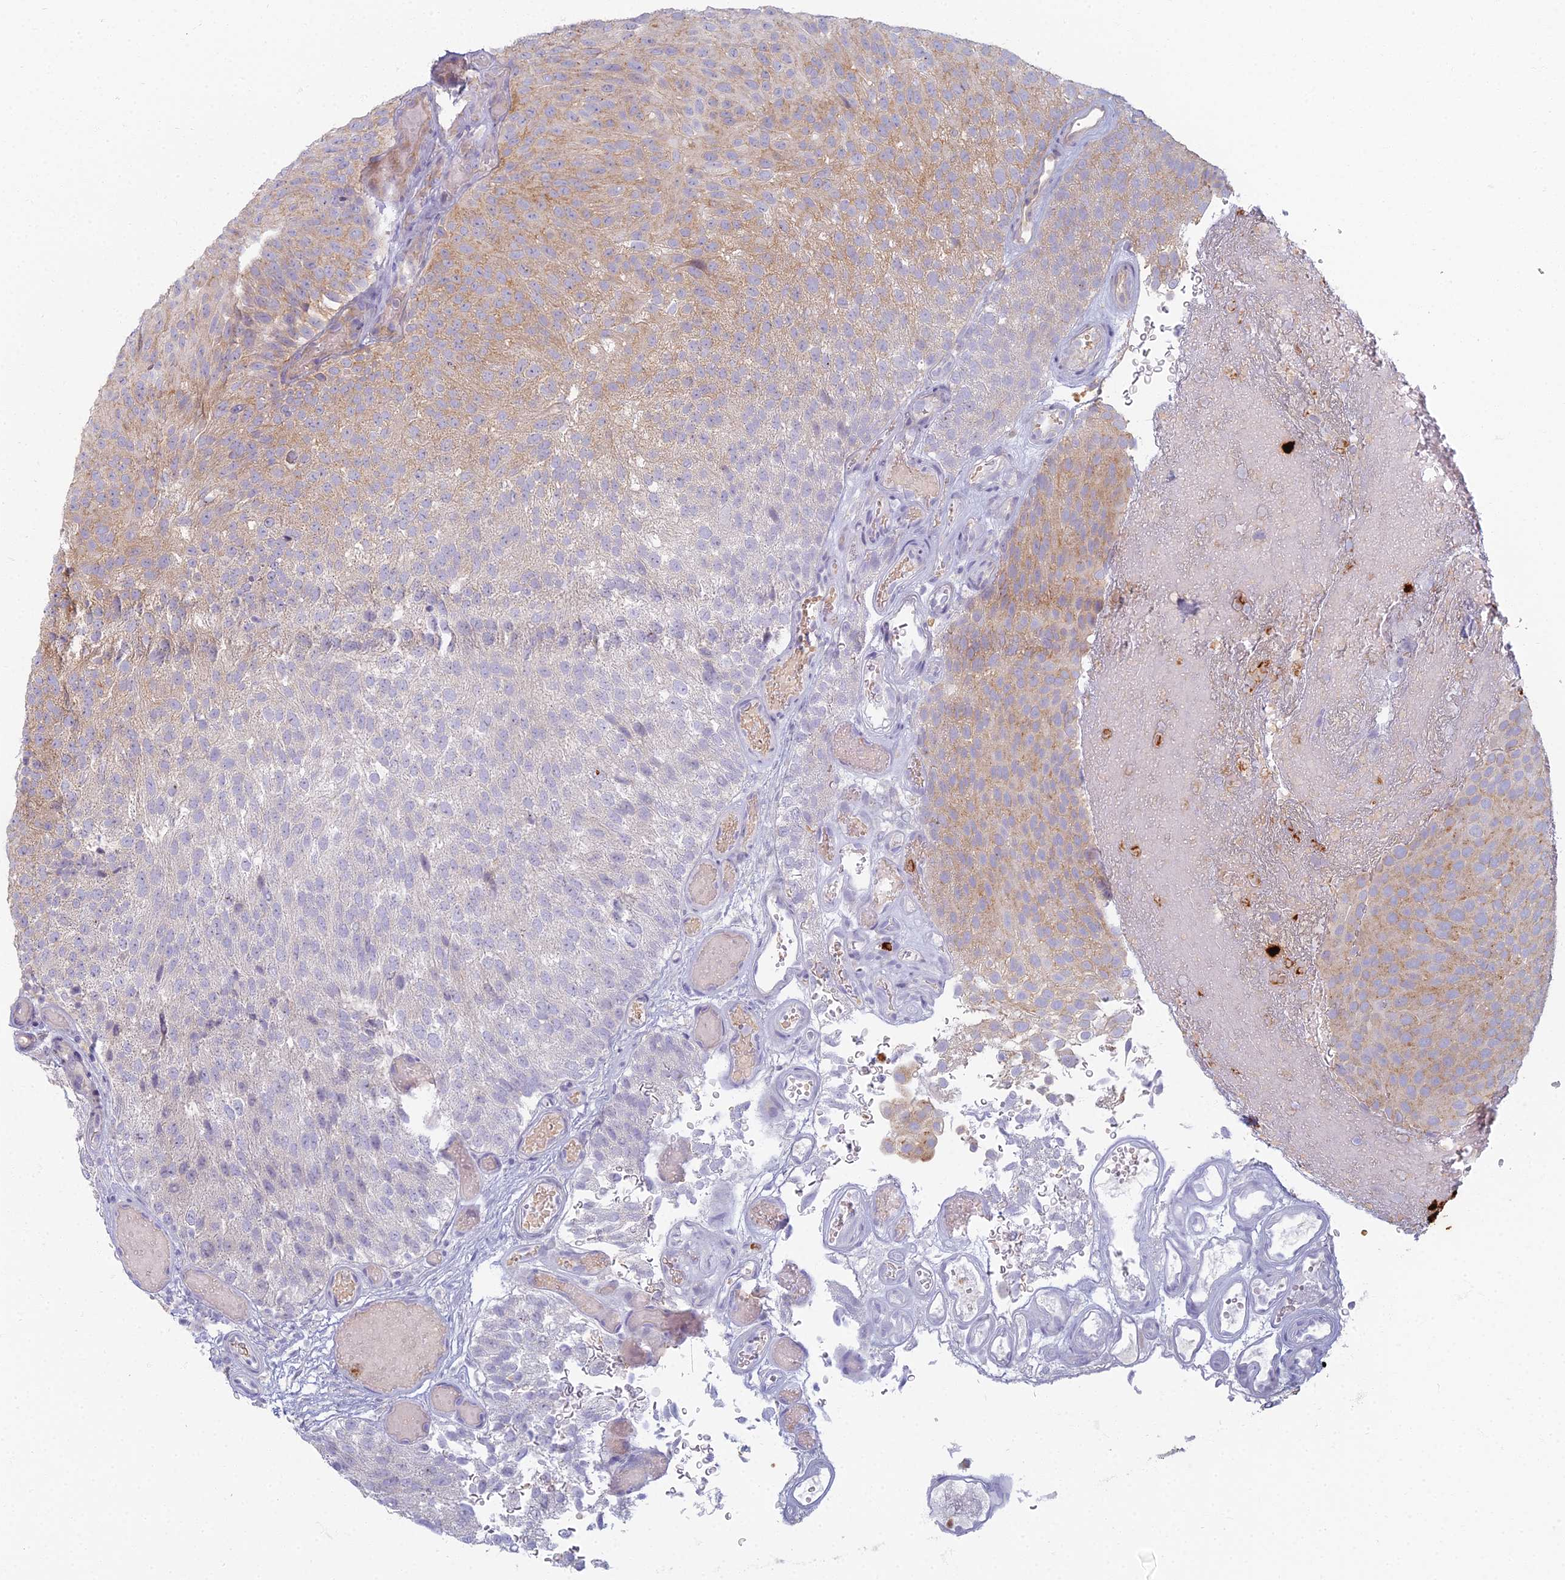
{"staining": {"intensity": "moderate", "quantity": "<25%", "location": "cytoplasmic/membranous"}, "tissue": "urothelial cancer", "cell_type": "Tumor cells", "image_type": "cancer", "snomed": [{"axis": "morphology", "description": "Urothelial carcinoma, Low grade"}, {"axis": "topography", "description": "Urinary bladder"}], "caption": "A brown stain labels moderate cytoplasmic/membranous staining of a protein in human urothelial carcinoma (low-grade) tumor cells. (DAB = brown stain, brightfield microscopy at high magnification).", "gene": "PROX2", "patient": {"sex": "male", "age": 78}}